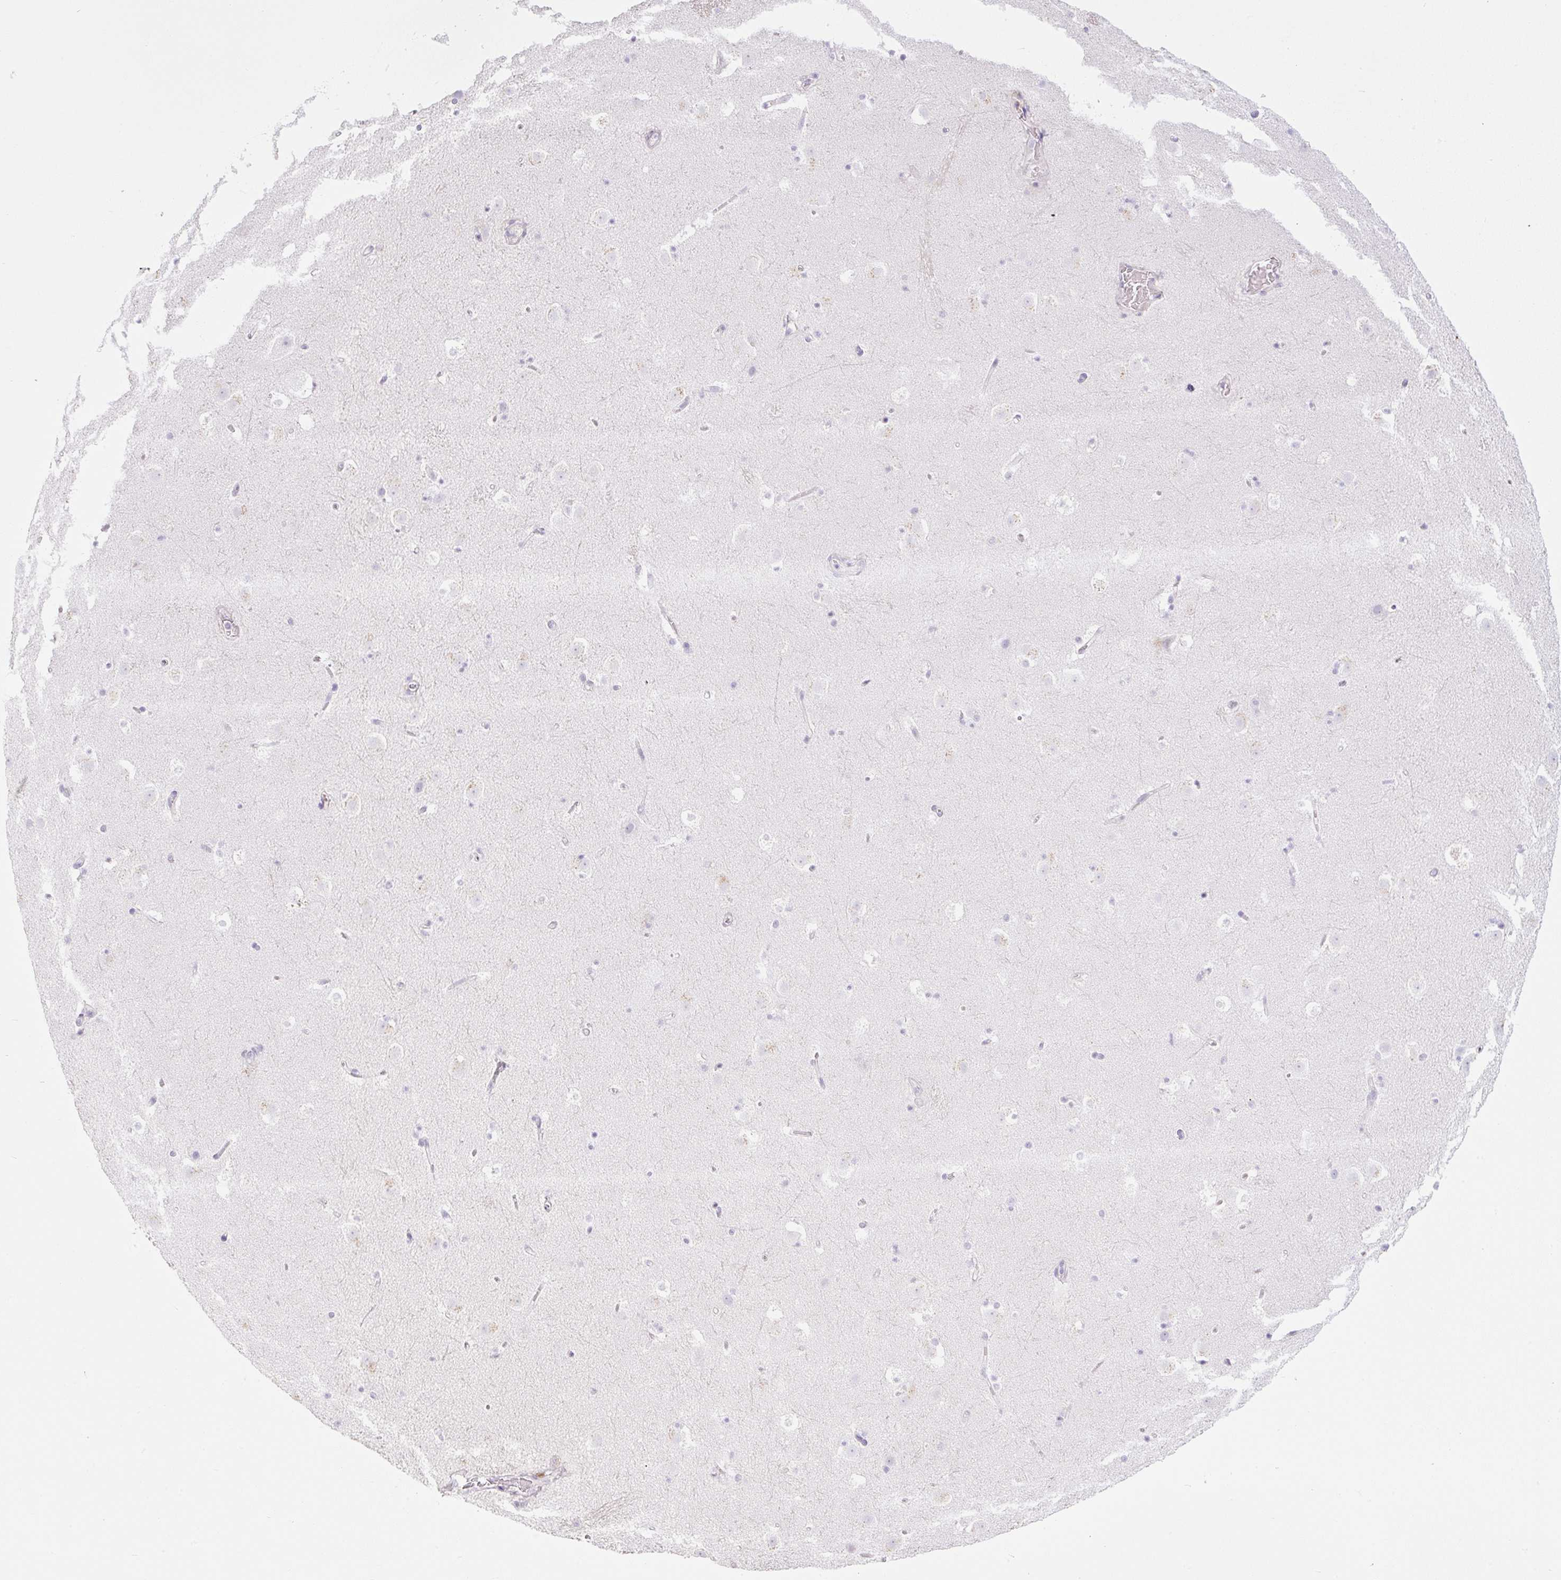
{"staining": {"intensity": "negative", "quantity": "none", "location": "none"}, "tissue": "caudate", "cell_type": "Glial cells", "image_type": "normal", "snomed": [{"axis": "morphology", "description": "Normal tissue, NOS"}, {"axis": "topography", "description": "Lateral ventricle wall"}], "caption": "Immunohistochemistry (IHC) photomicrograph of unremarkable caudate: caudate stained with DAB (3,3'-diaminobenzidine) displays no significant protein staining in glial cells. (DAB IHC, high magnification).", "gene": "MIA2", "patient": {"sex": "male", "age": 37}}